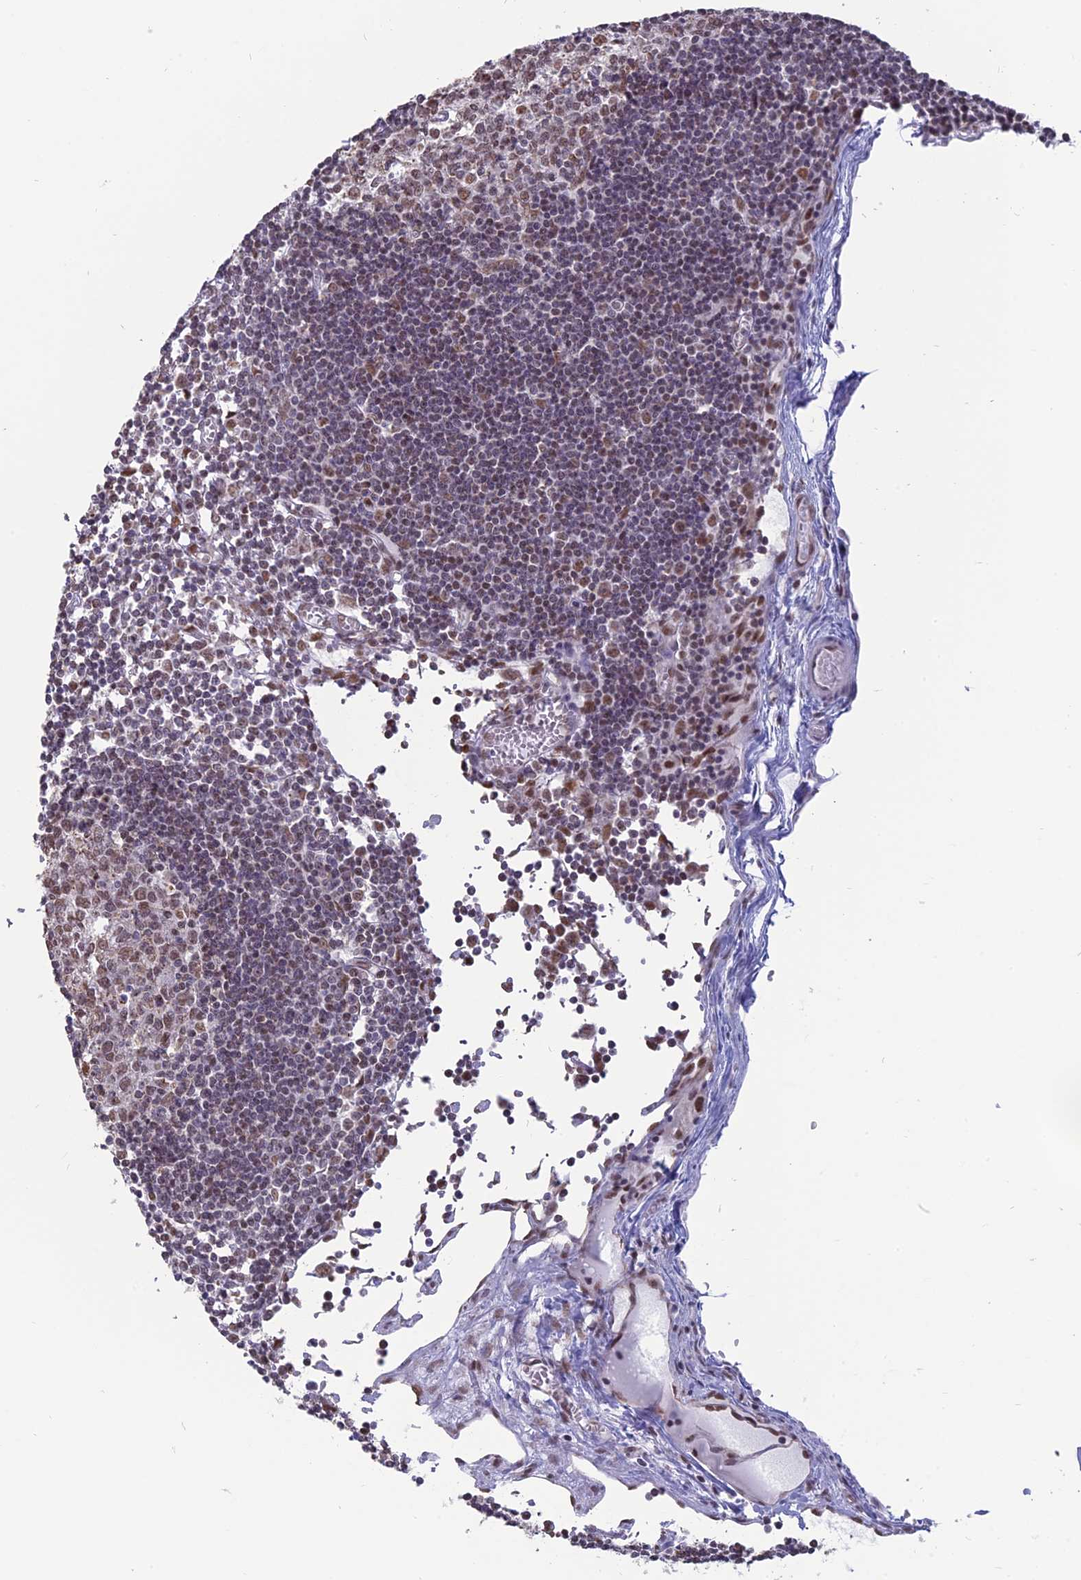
{"staining": {"intensity": "moderate", "quantity": "25%-75%", "location": "cytoplasmic/membranous,nuclear"}, "tissue": "lymph node", "cell_type": "Germinal center cells", "image_type": "normal", "snomed": [{"axis": "morphology", "description": "Normal tissue, NOS"}, {"axis": "topography", "description": "Lymph node"}], "caption": "Immunohistochemical staining of unremarkable lymph node exhibits moderate cytoplasmic/membranous,nuclear protein expression in approximately 25%-75% of germinal center cells.", "gene": "ARHGAP40", "patient": {"sex": "female", "age": 11}}